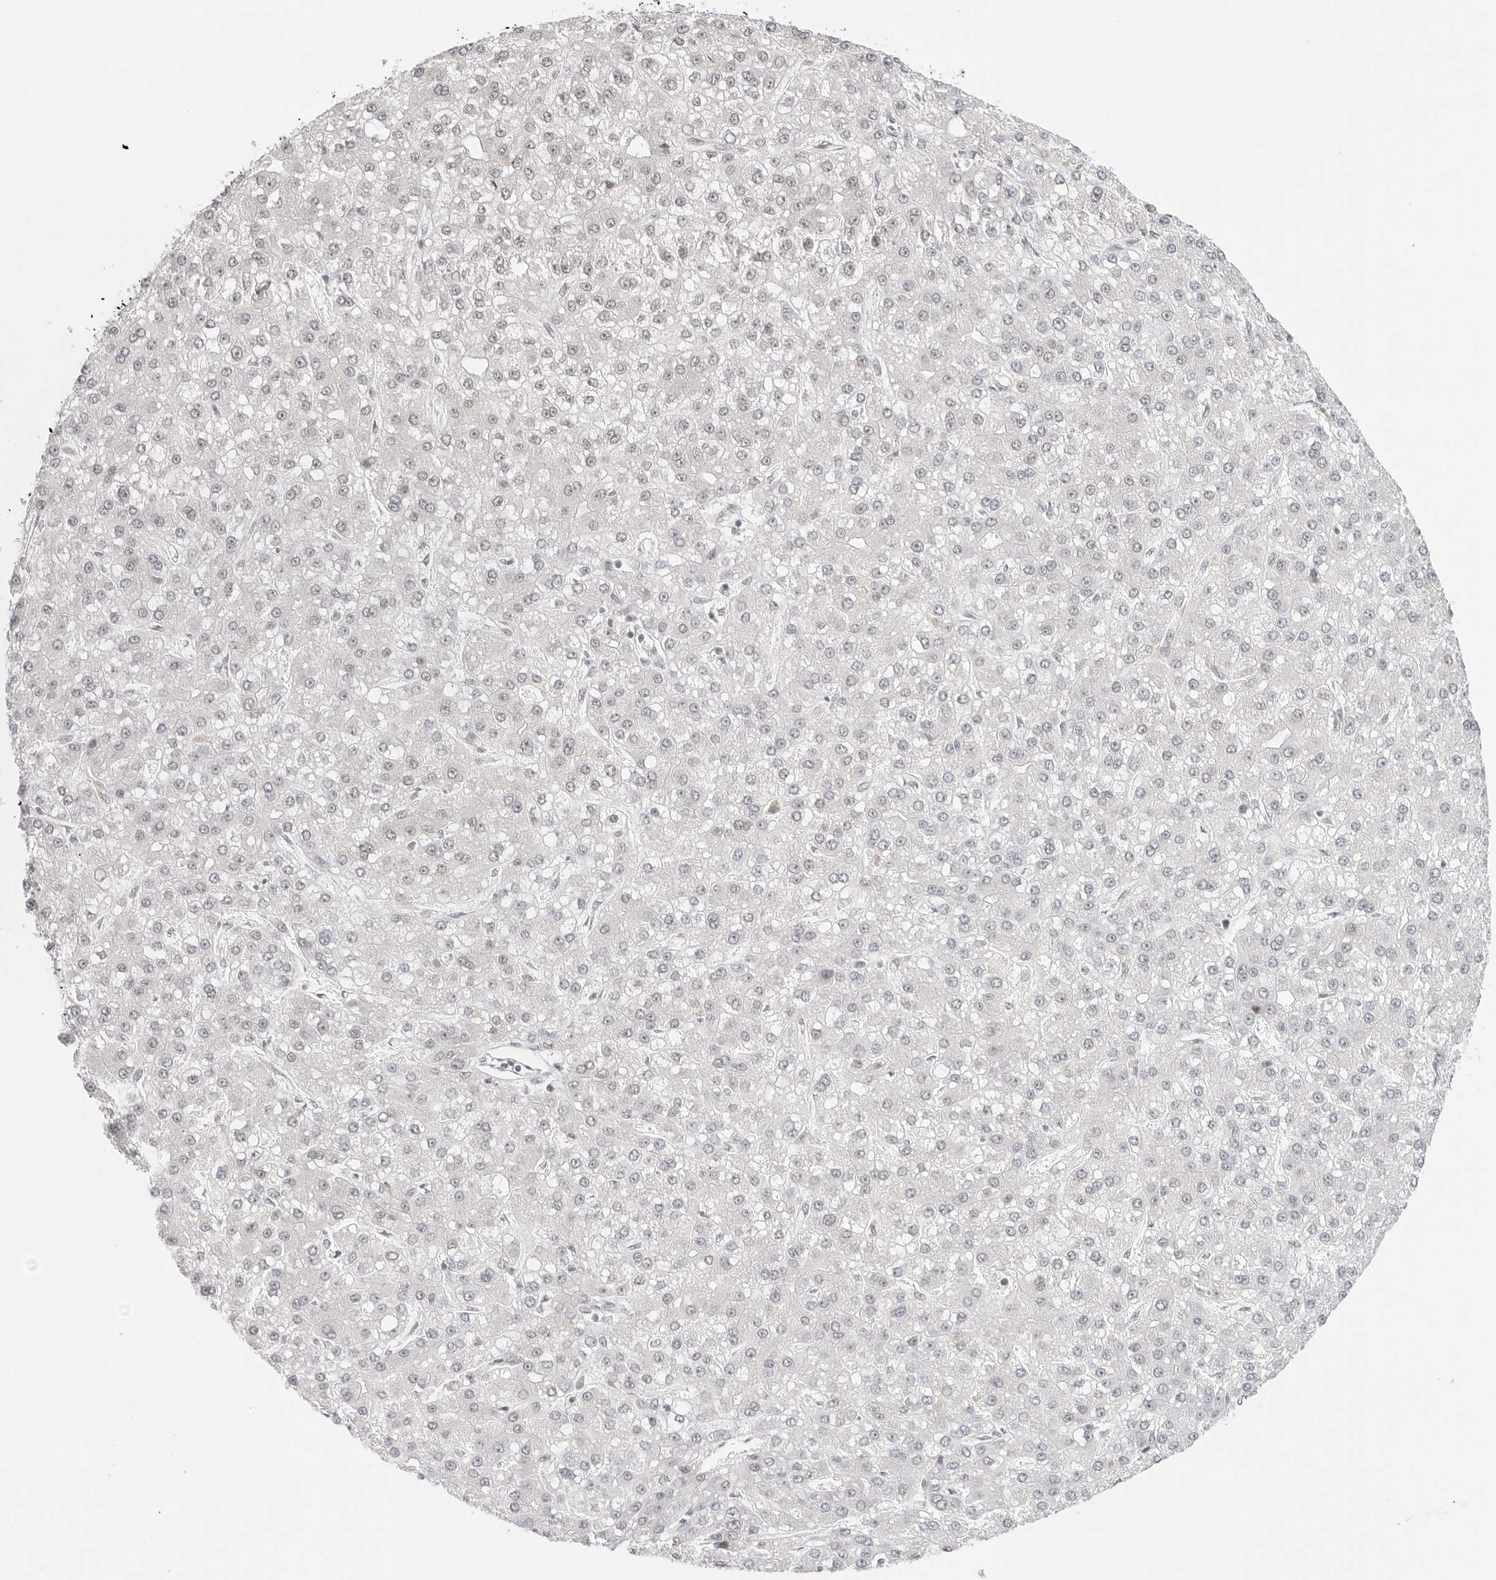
{"staining": {"intensity": "negative", "quantity": "none", "location": "none"}, "tissue": "liver cancer", "cell_type": "Tumor cells", "image_type": "cancer", "snomed": [{"axis": "morphology", "description": "Carcinoma, Hepatocellular, NOS"}, {"axis": "topography", "description": "Liver"}], "caption": "Photomicrograph shows no protein staining in tumor cells of liver cancer (hepatocellular carcinoma) tissue.", "gene": "TCIM", "patient": {"sex": "male", "age": 67}}